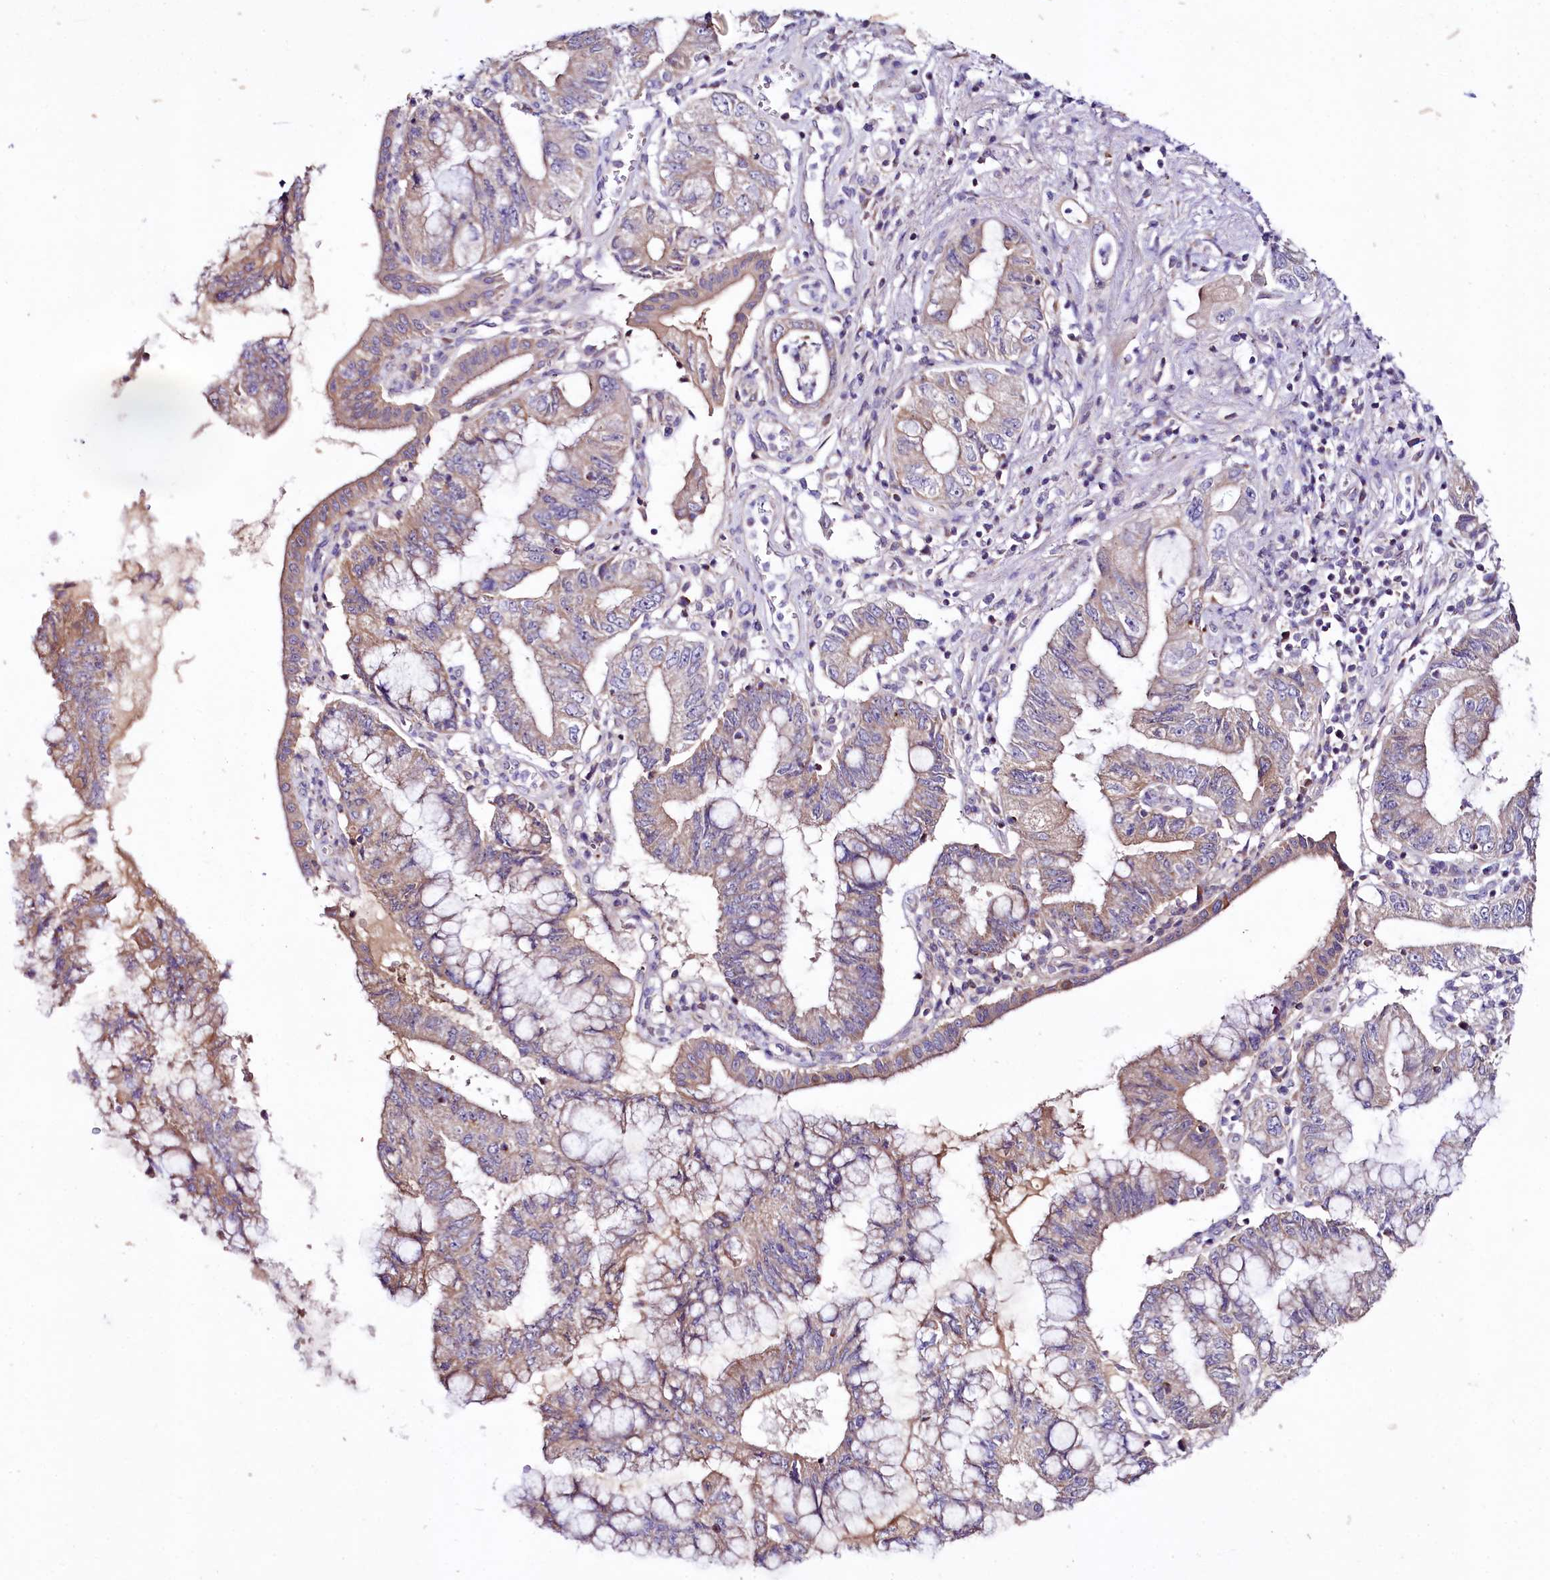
{"staining": {"intensity": "weak", "quantity": "<25%", "location": "cytoplasmic/membranous"}, "tissue": "pancreatic cancer", "cell_type": "Tumor cells", "image_type": "cancer", "snomed": [{"axis": "morphology", "description": "Adenocarcinoma, NOS"}, {"axis": "topography", "description": "Pancreas"}], "caption": "Immunohistochemical staining of pancreatic cancer exhibits no significant positivity in tumor cells.", "gene": "ZNF45", "patient": {"sex": "female", "age": 73}}